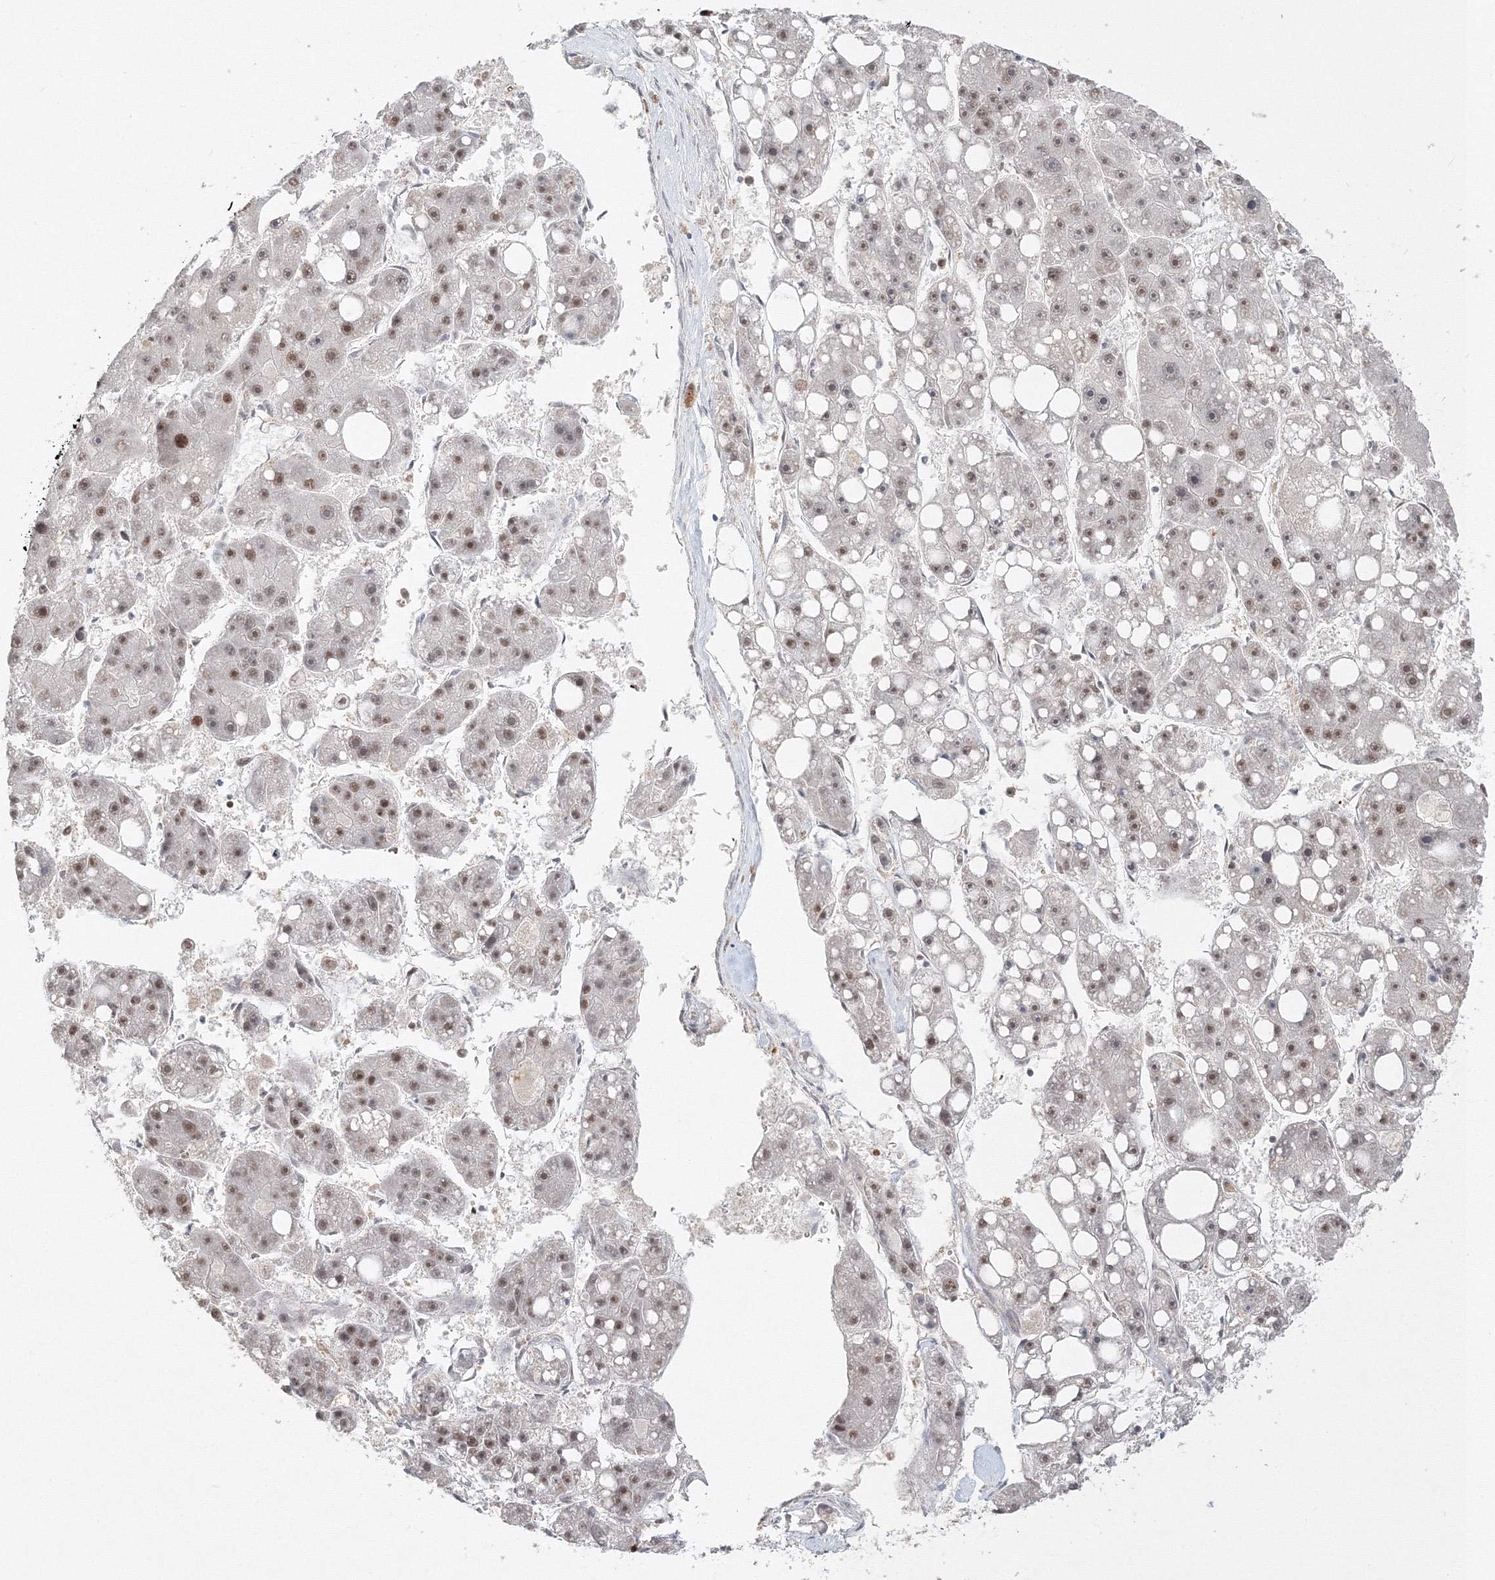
{"staining": {"intensity": "weak", "quantity": "25%-75%", "location": "nuclear"}, "tissue": "liver cancer", "cell_type": "Tumor cells", "image_type": "cancer", "snomed": [{"axis": "morphology", "description": "Carcinoma, Hepatocellular, NOS"}, {"axis": "topography", "description": "Liver"}], "caption": "Human liver cancer (hepatocellular carcinoma) stained with a brown dye demonstrates weak nuclear positive staining in approximately 25%-75% of tumor cells.", "gene": "IWS1", "patient": {"sex": "female", "age": 61}}